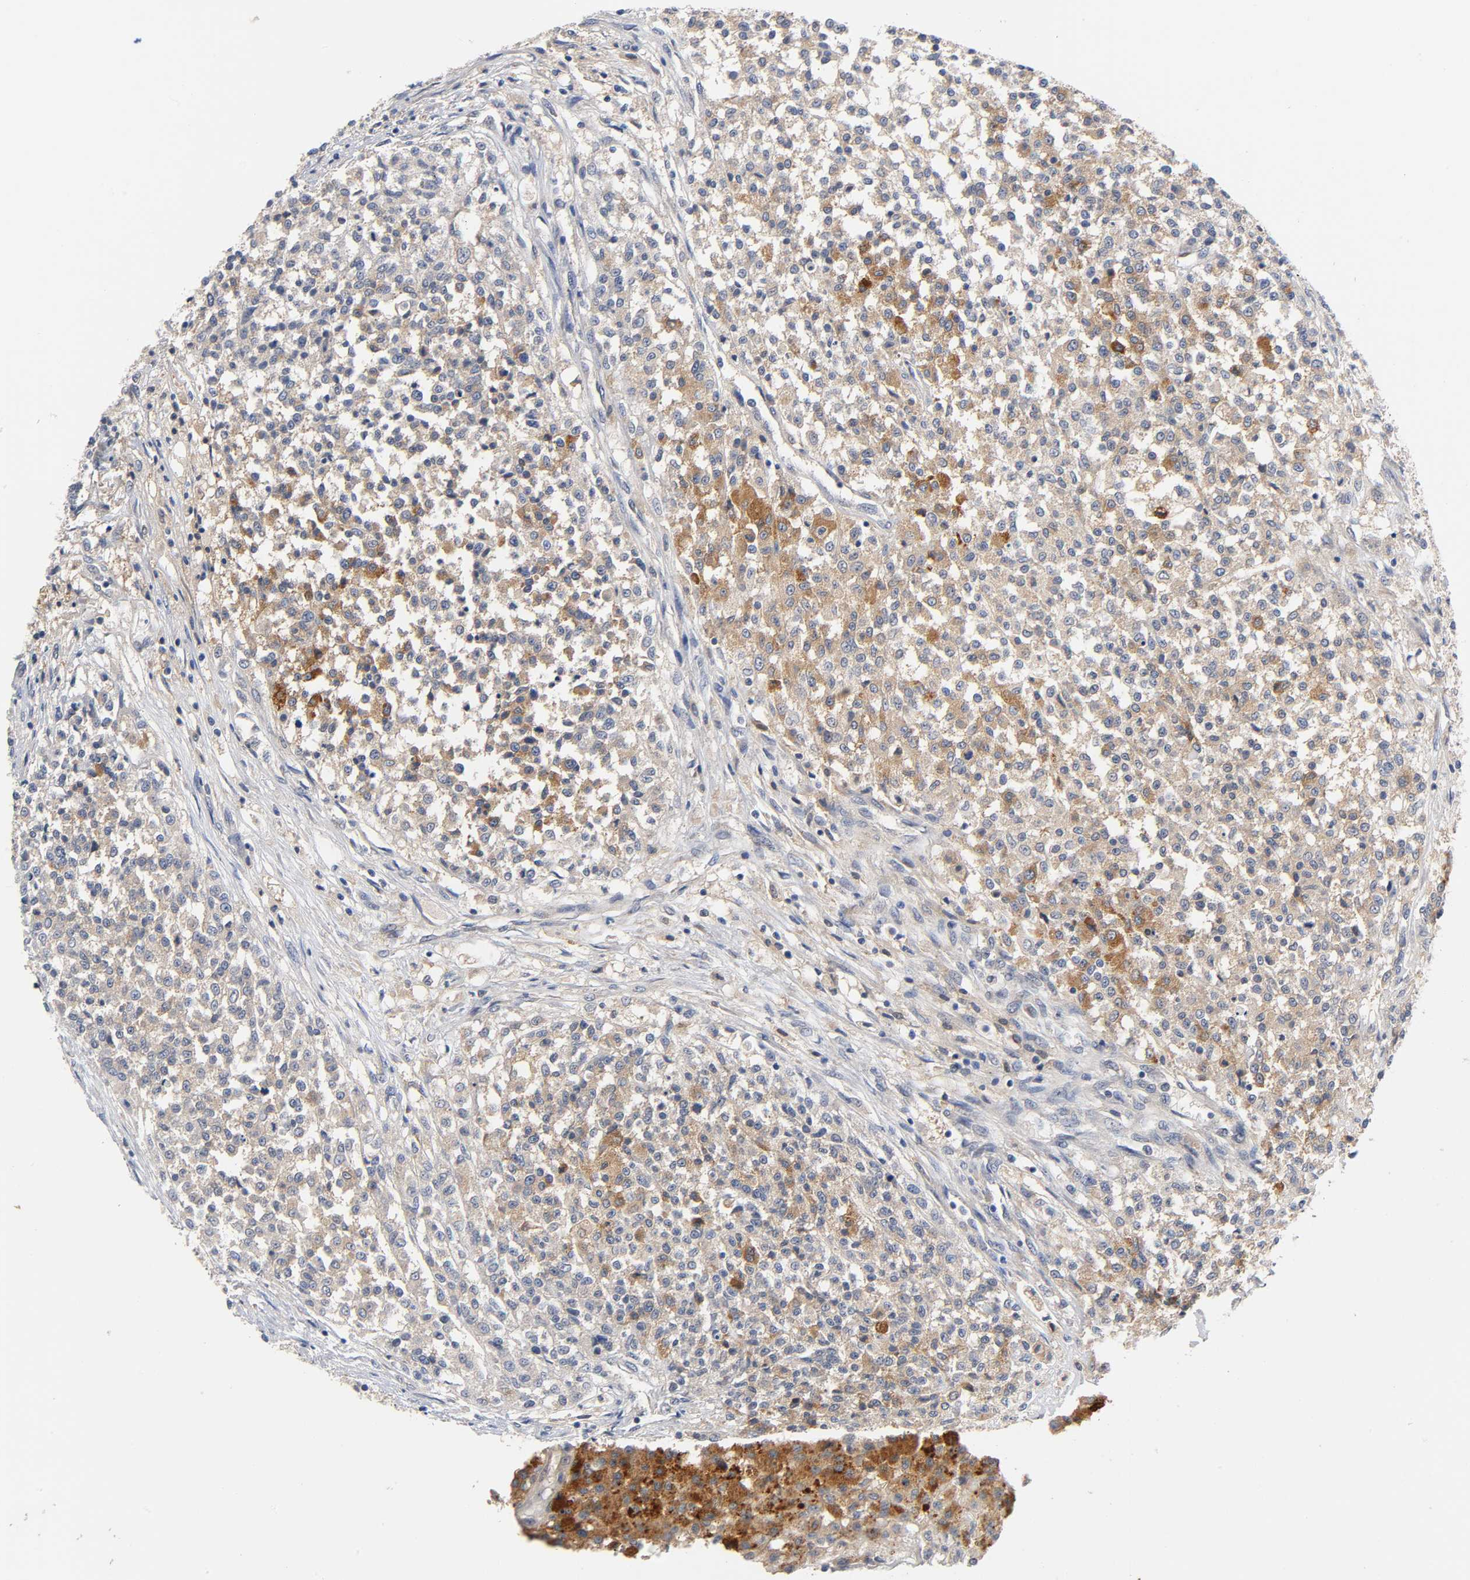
{"staining": {"intensity": "moderate", "quantity": ">75%", "location": "cytoplasmic/membranous"}, "tissue": "testis cancer", "cell_type": "Tumor cells", "image_type": "cancer", "snomed": [{"axis": "morphology", "description": "Seminoma, NOS"}, {"axis": "topography", "description": "Testis"}], "caption": "Immunohistochemical staining of testis cancer displays medium levels of moderate cytoplasmic/membranous expression in approximately >75% of tumor cells.", "gene": "FYN", "patient": {"sex": "male", "age": 59}}